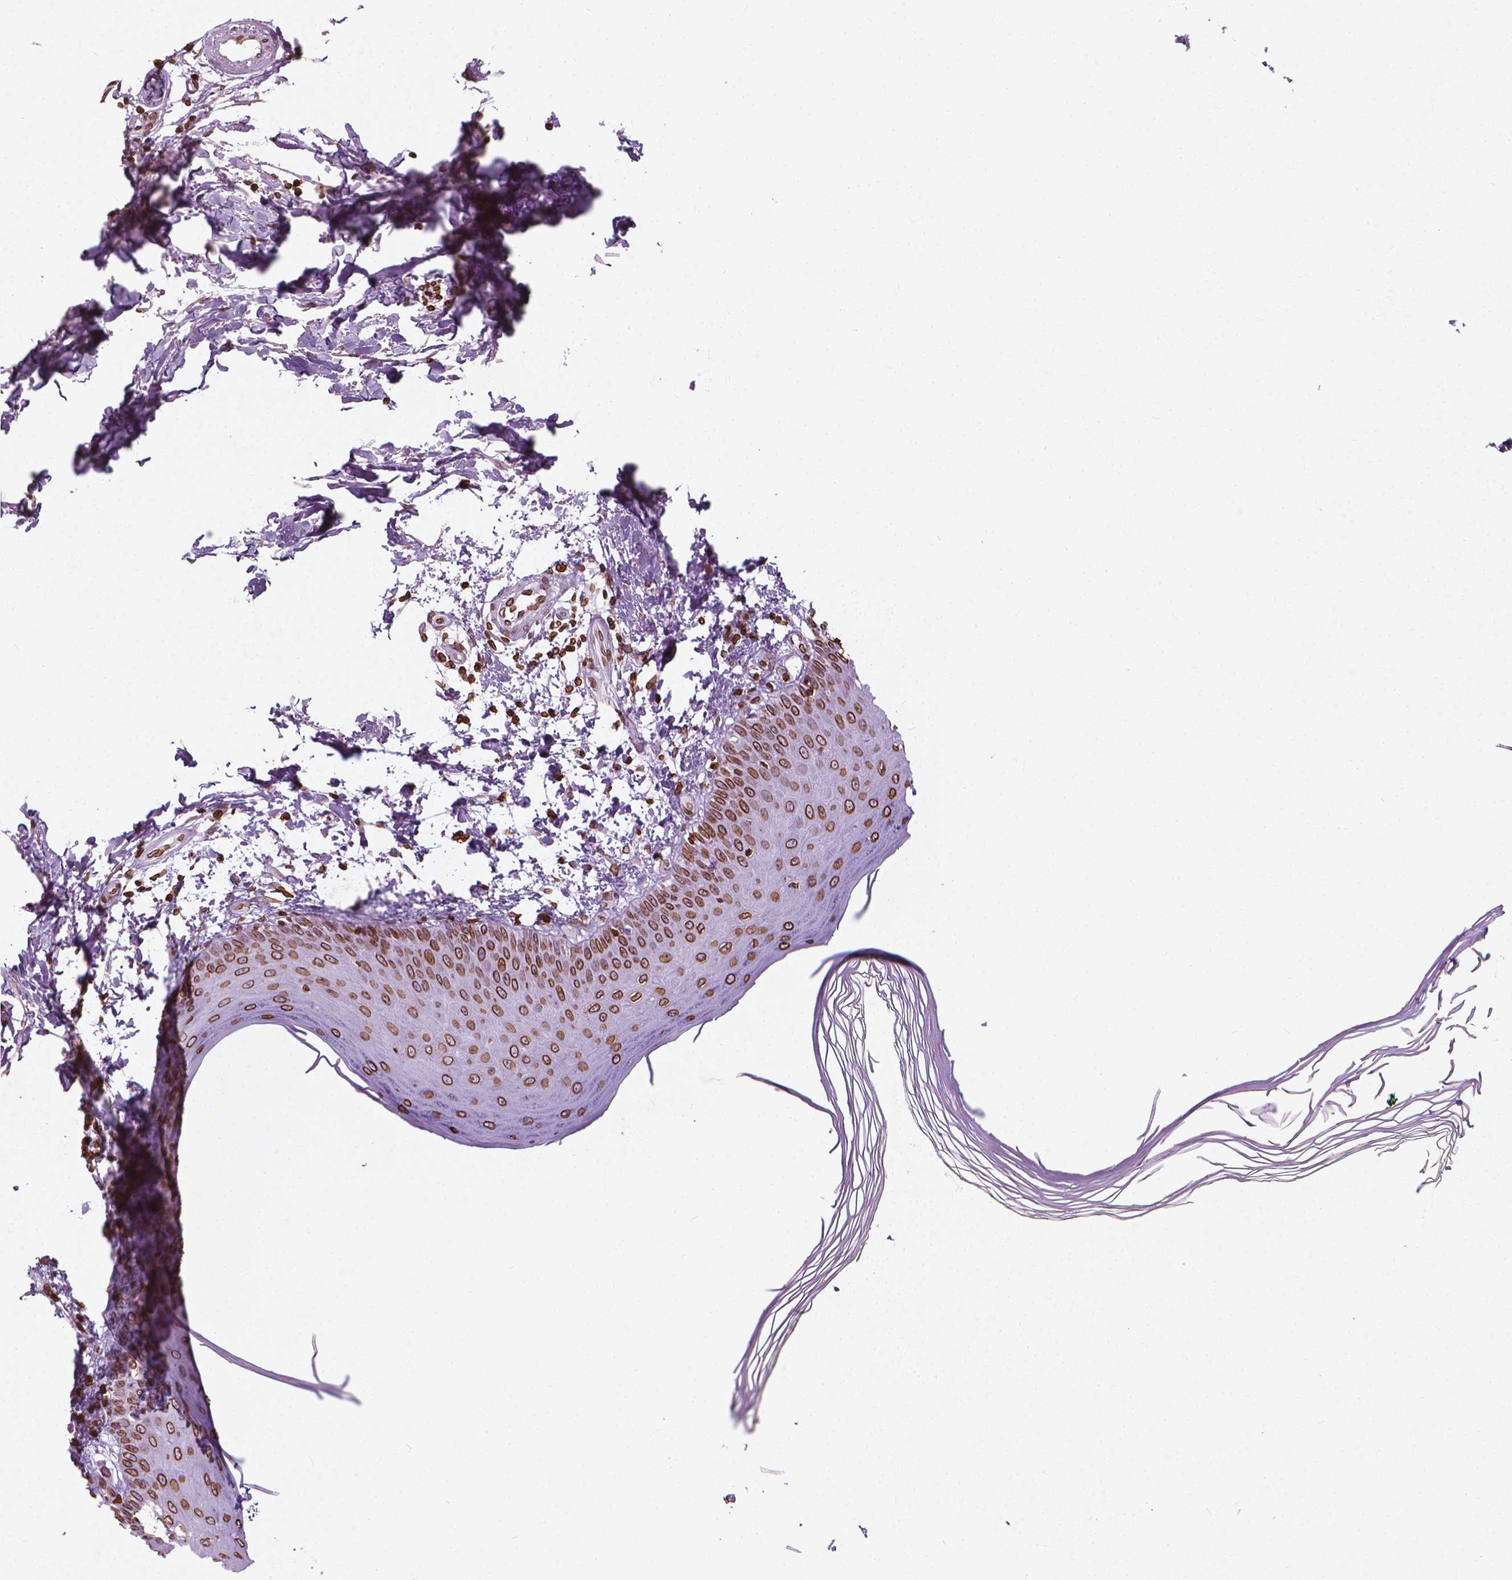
{"staining": {"intensity": "moderate", "quantity": ">75%", "location": "nuclear"}, "tissue": "skin", "cell_type": "Fibroblasts", "image_type": "normal", "snomed": [{"axis": "morphology", "description": "Normal tissue, NOS"}, {"axis": "topography", "description": "Skin"}], "caption": "A photomicrograph of skin stained for a protein demonstrates moderate nuclear brown staining in fibroblasts. (Brightfield microscopy of DAB IHC at high magnification).", "gene": "LMNB1", "patient": {"sex": "female", "age": 62}}